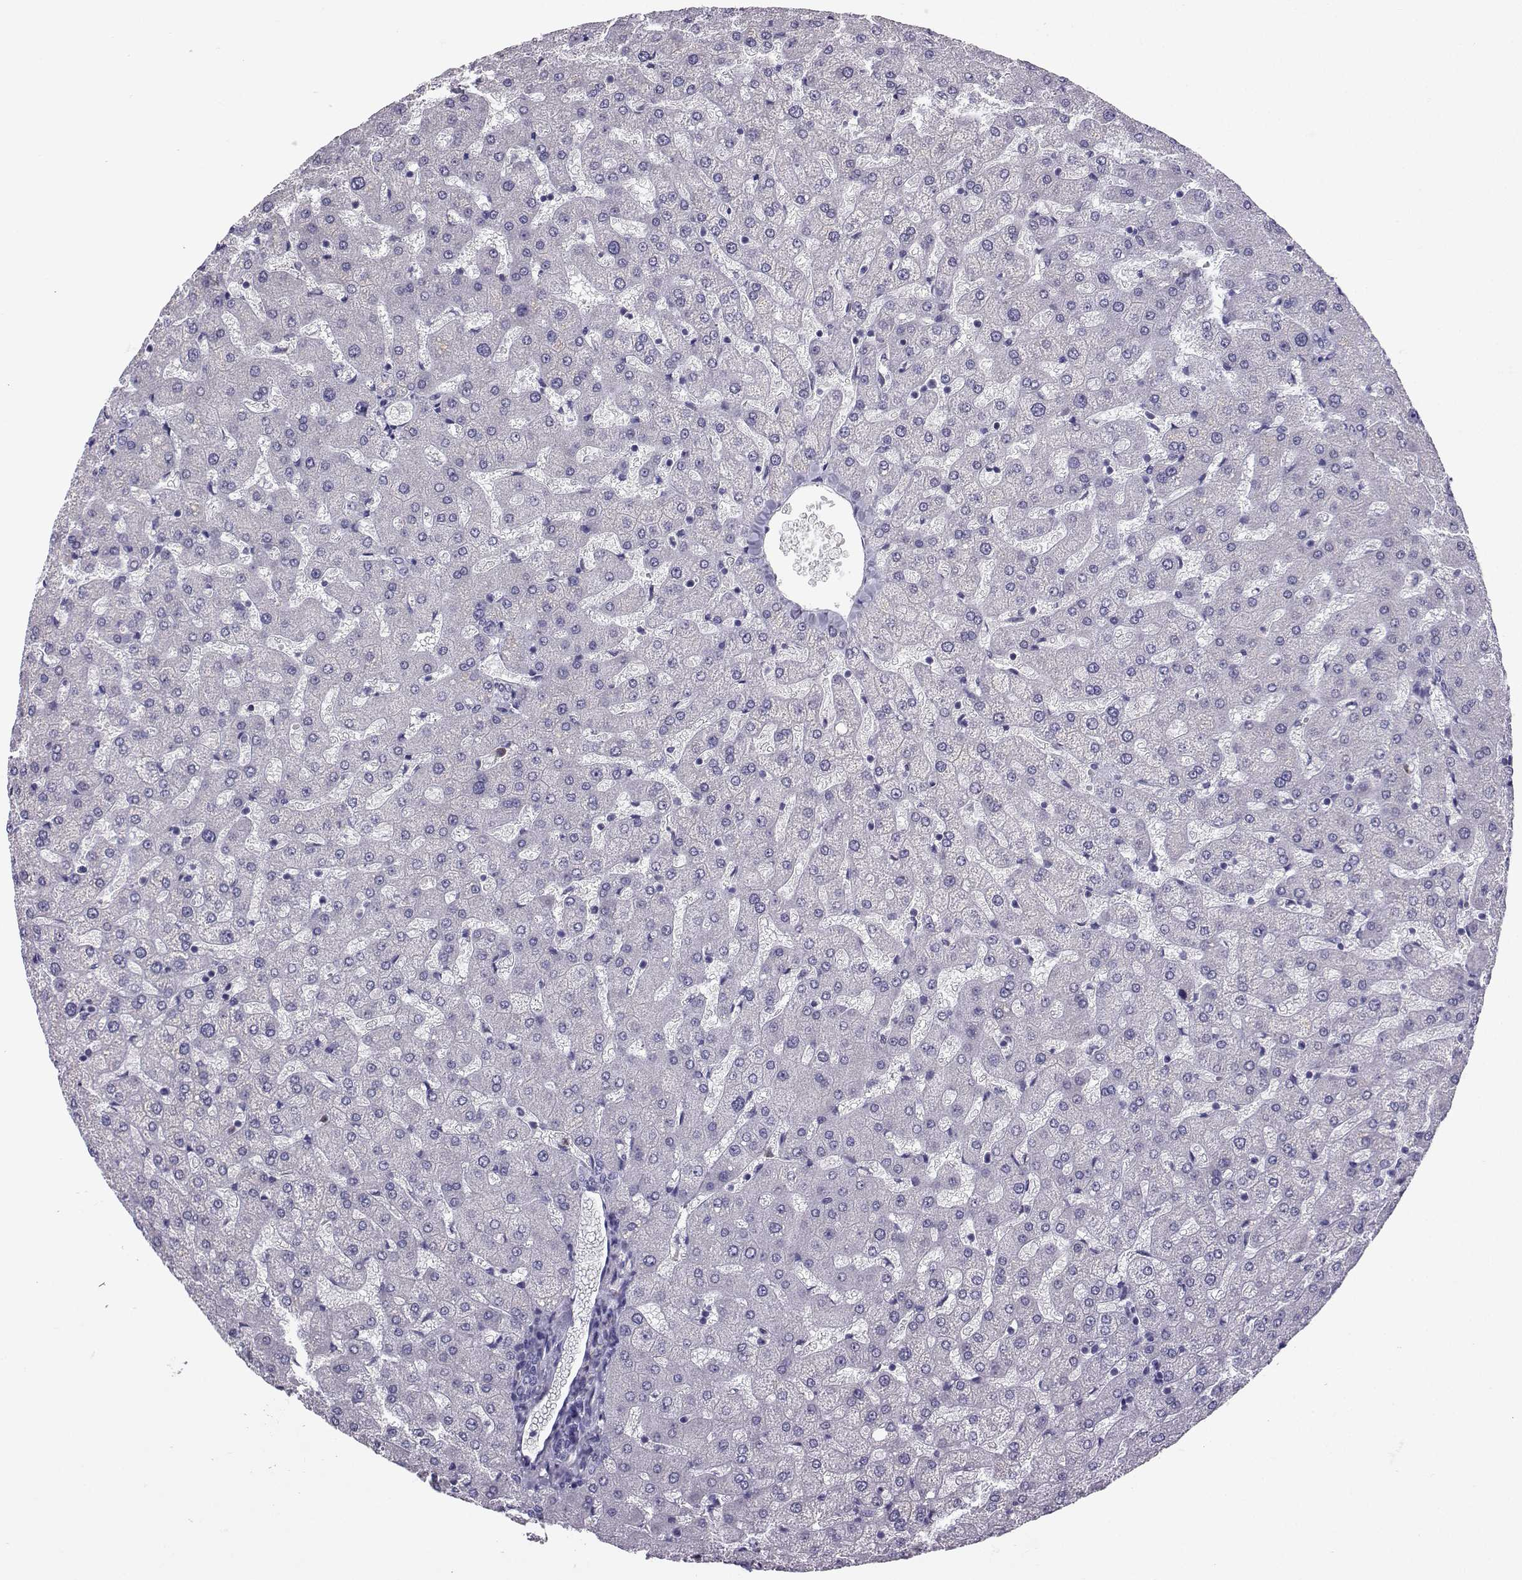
{"staining": {"intensity": "negative", "quantity": "none", "location": "none"}, "tissue": "liver", "cell_type": "Cholangiocytes", "image_type": "normal", "snomed": [{"axis": "morphology", "description": "Normal tissue, NOS"}, {"axis": "topography", "description": "Liver"}], "caption": "High power microscopy image of an immunohistochemistry image of benign liver, revealing no significant staining in cholangiocytes.", "gene": "TBR1", "patient": {"sex": "female", "age": 50}}